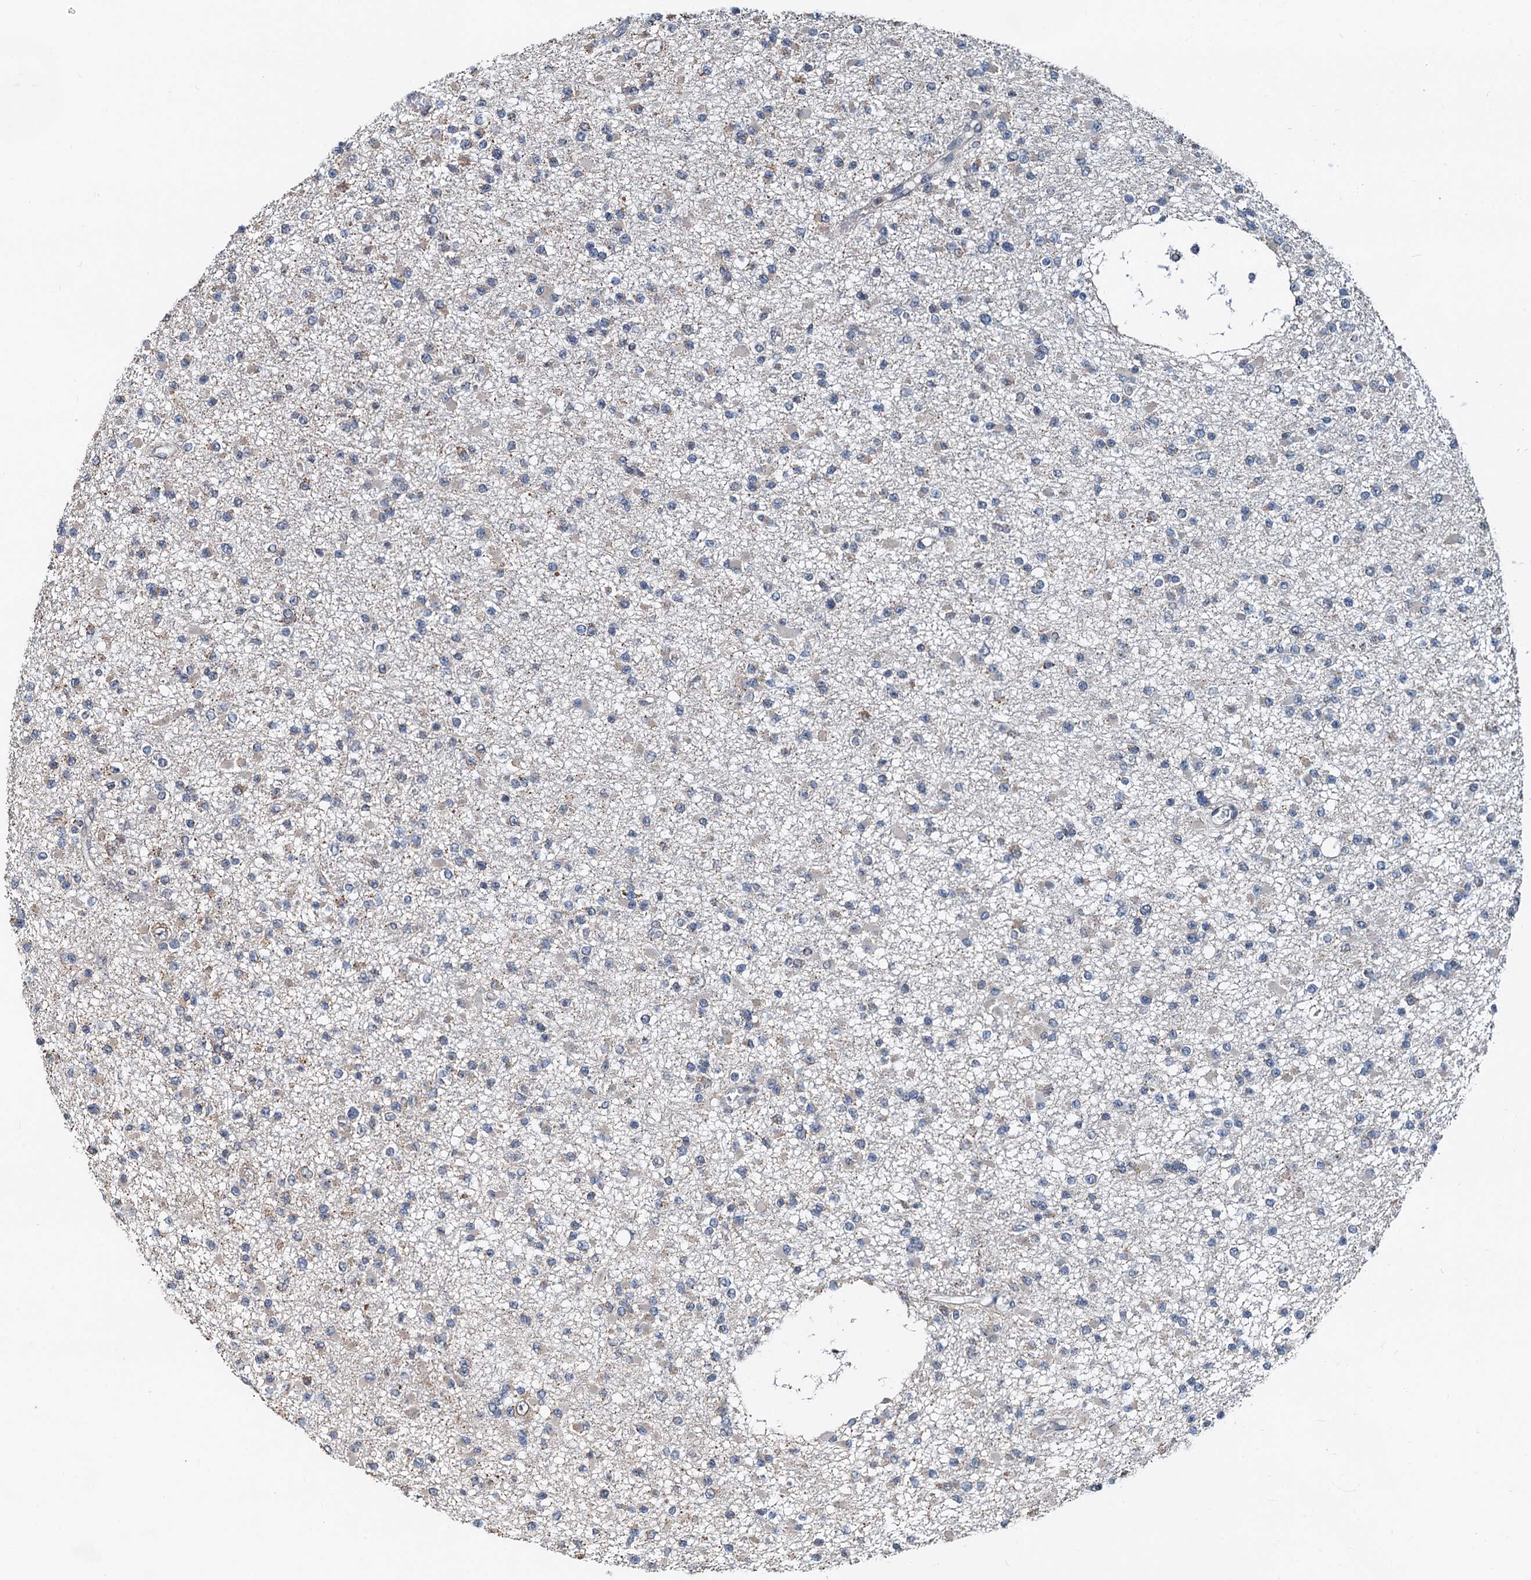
{"staining": {"intensity": "weak", "quantity": "<25%", "location": "cytoplasmic/membranous"}, "tissue": "glioma", "cell_type": "Tumor cells", "image_type": "cancer", "snomed": [{"axis": "morphology", "description": "Glioma, malignant, Low grade"}, {"axis": "topography", "description": "Brain"}], "caption": "Tumor cells show no significant positivity in glioma. (DAB (3,3'-diaminobenzidine) immunohistochemistry (IHC), high magnification).", "gene": "MCMBP", "patient": {"sex": "female", "age": 22}}